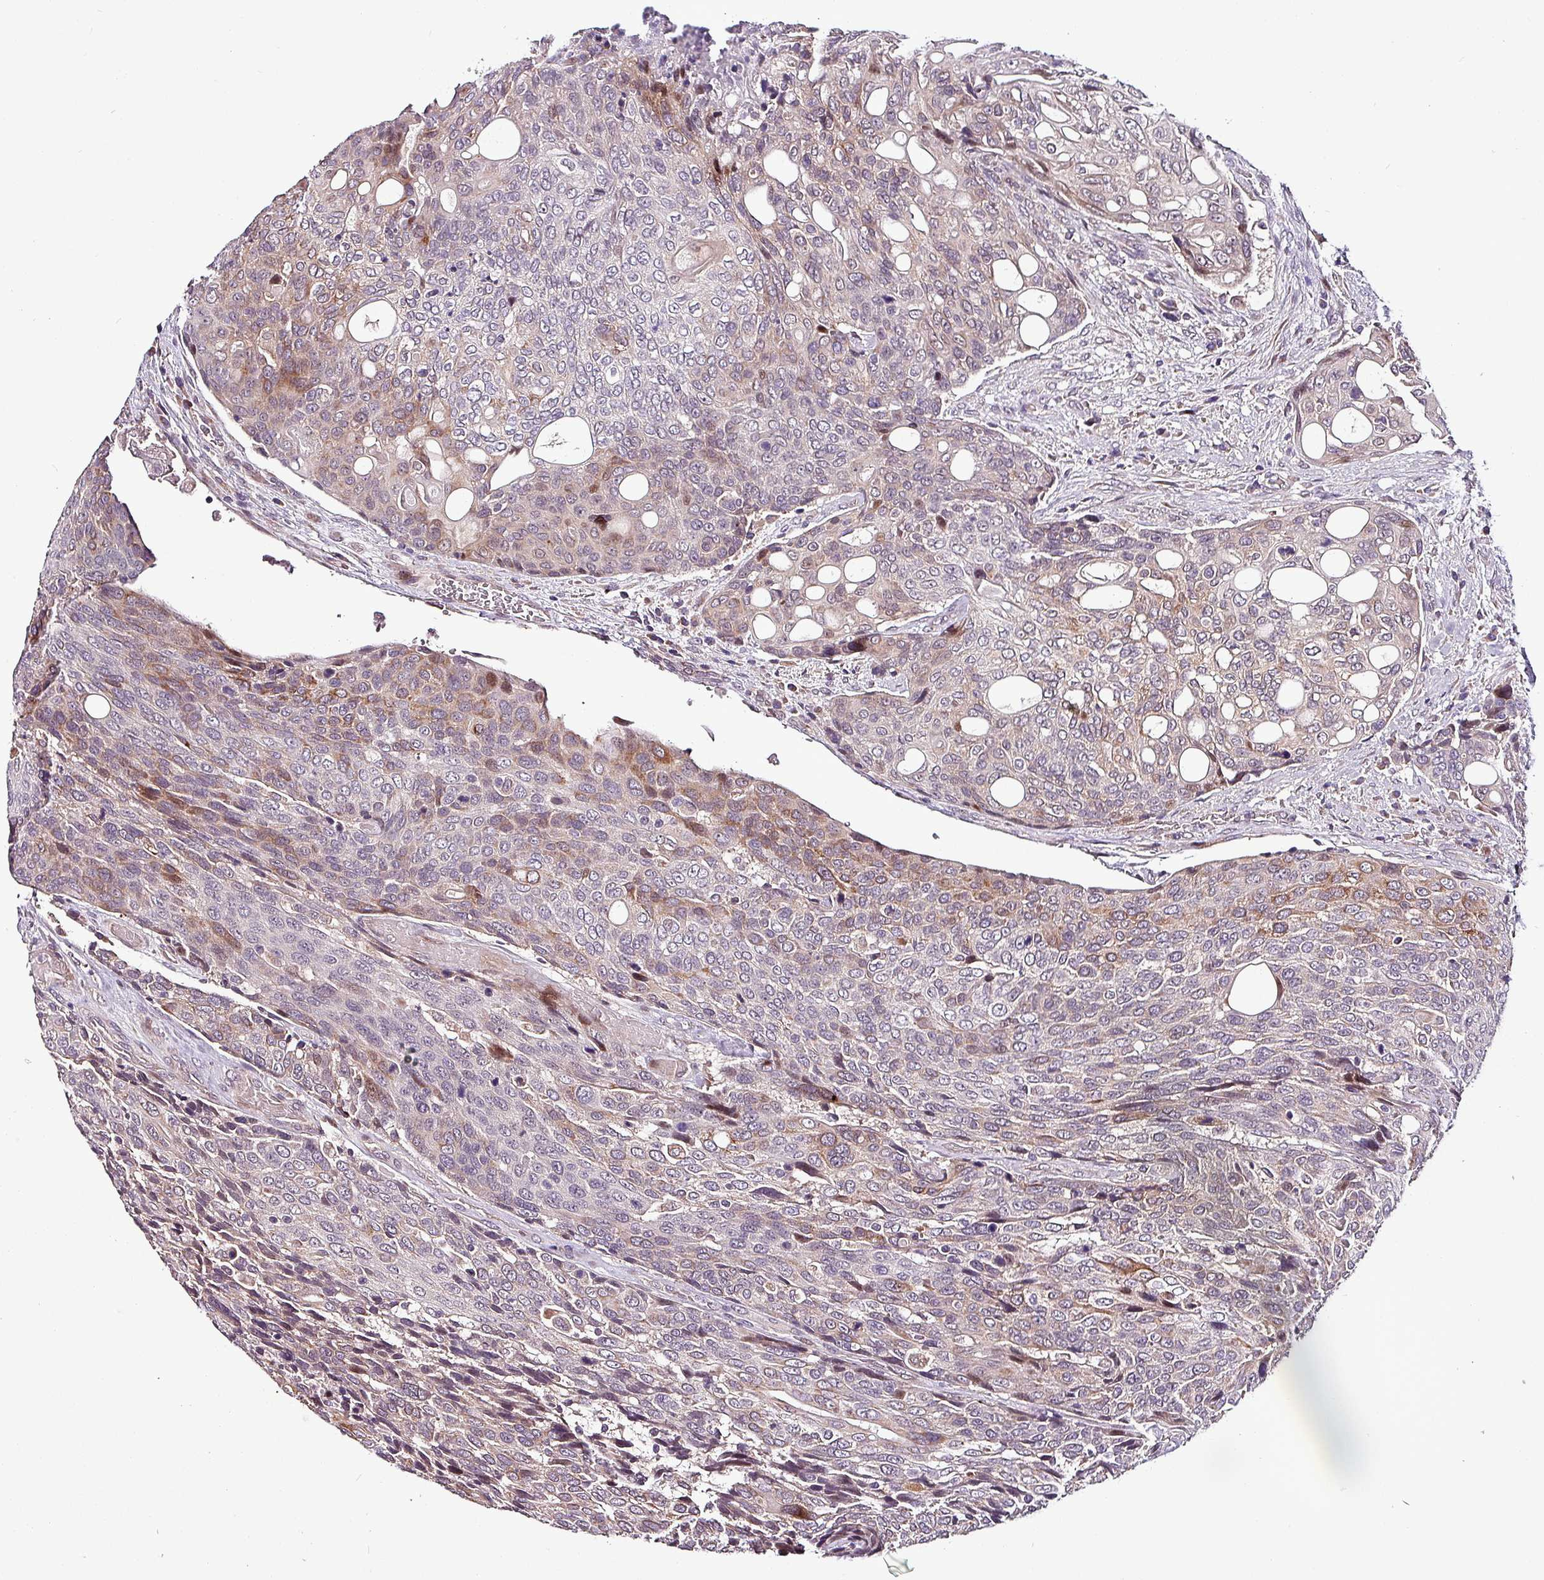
{"staining": {"intensity": "moderate", "quantity": "<25%", "location": "cytoplasmic/membranous,nuclear"}, "tissue": "urothelial cancer", "cell_type": "Tumor cells", "image_type": "cancer", "snomed": [{"axis": "morphology", "description": "Urothelial carcinoma, High grade"}, {"axis": "topography", "description": "Urinary bladder"}], "caption": "Immunohistochemistry (IHC) (DAB (3,3'-diaminobenzidine)) staining of urothelial cancer displays moderate cytoplasmic/membranous and nuclear protein staining in about <25% of tumor cells.", "gene": "GRAPL", "patient": {"sex": "female", "age": 70}}